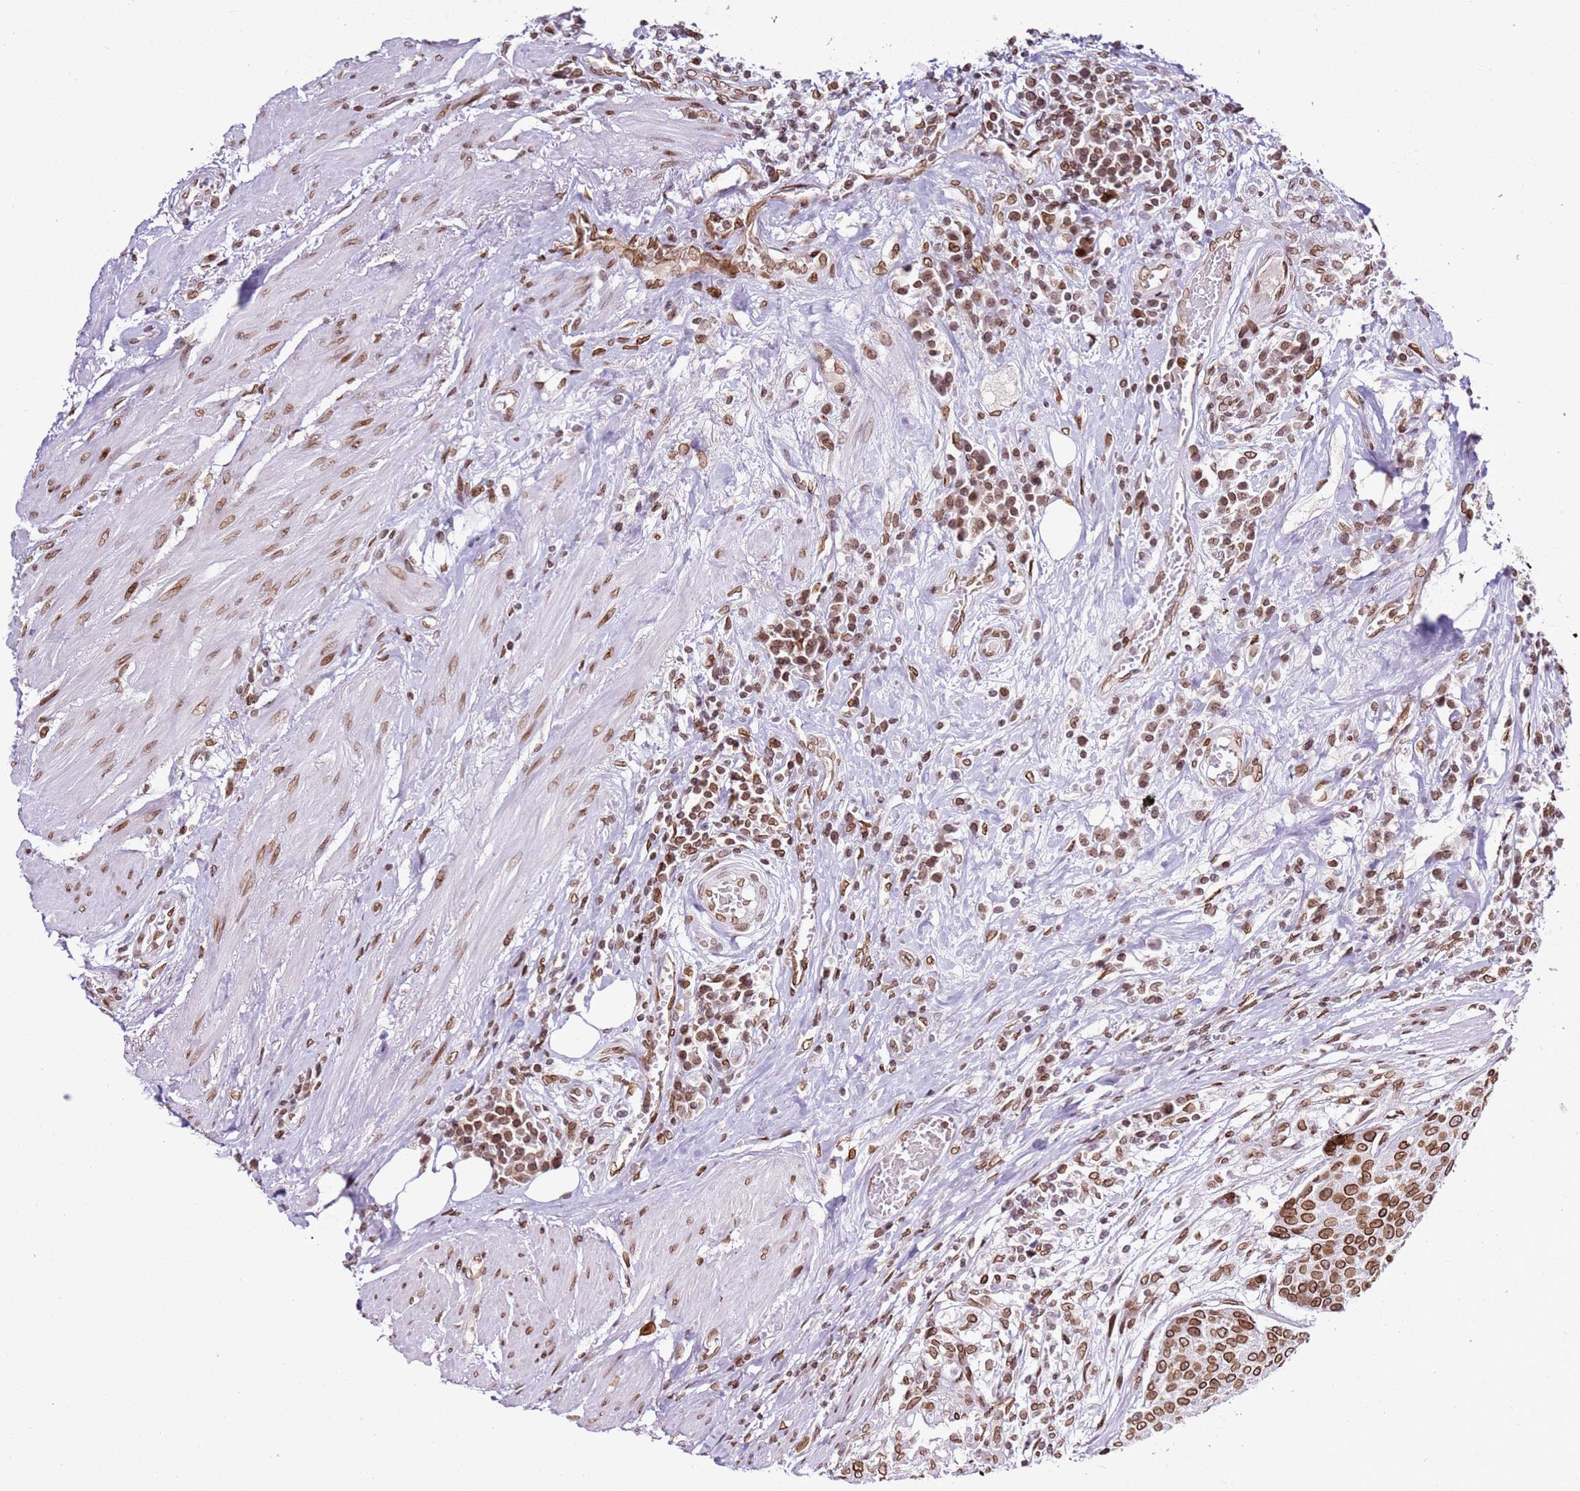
{"staining": {"intensity": "strong", "quantity": ">75%", "location": "cytoplasmic/membranous,nuclear"}, "tissue": "urothelial cancer", "cell_type": "Tumor cells", "image_type": "cancer", "snomed": [{"axis": "morphology", "description": "Urothelial carcinoma, High grade"}, {"axis": "topography", "description": "Urinary bladder"}], "caption": "Urothelial cancer tissue shows strong cytoplasmic/membranous and nuclear positivity in approximately >75% of tumor cells, visualized by immunohistochemistry. (Stains: DAB in brown, nuclei in blue, Microscopy: brightfield microscopy at high magnification).", "gene": "POU6F1", "patient": {"sex": "female", "age": 63}}